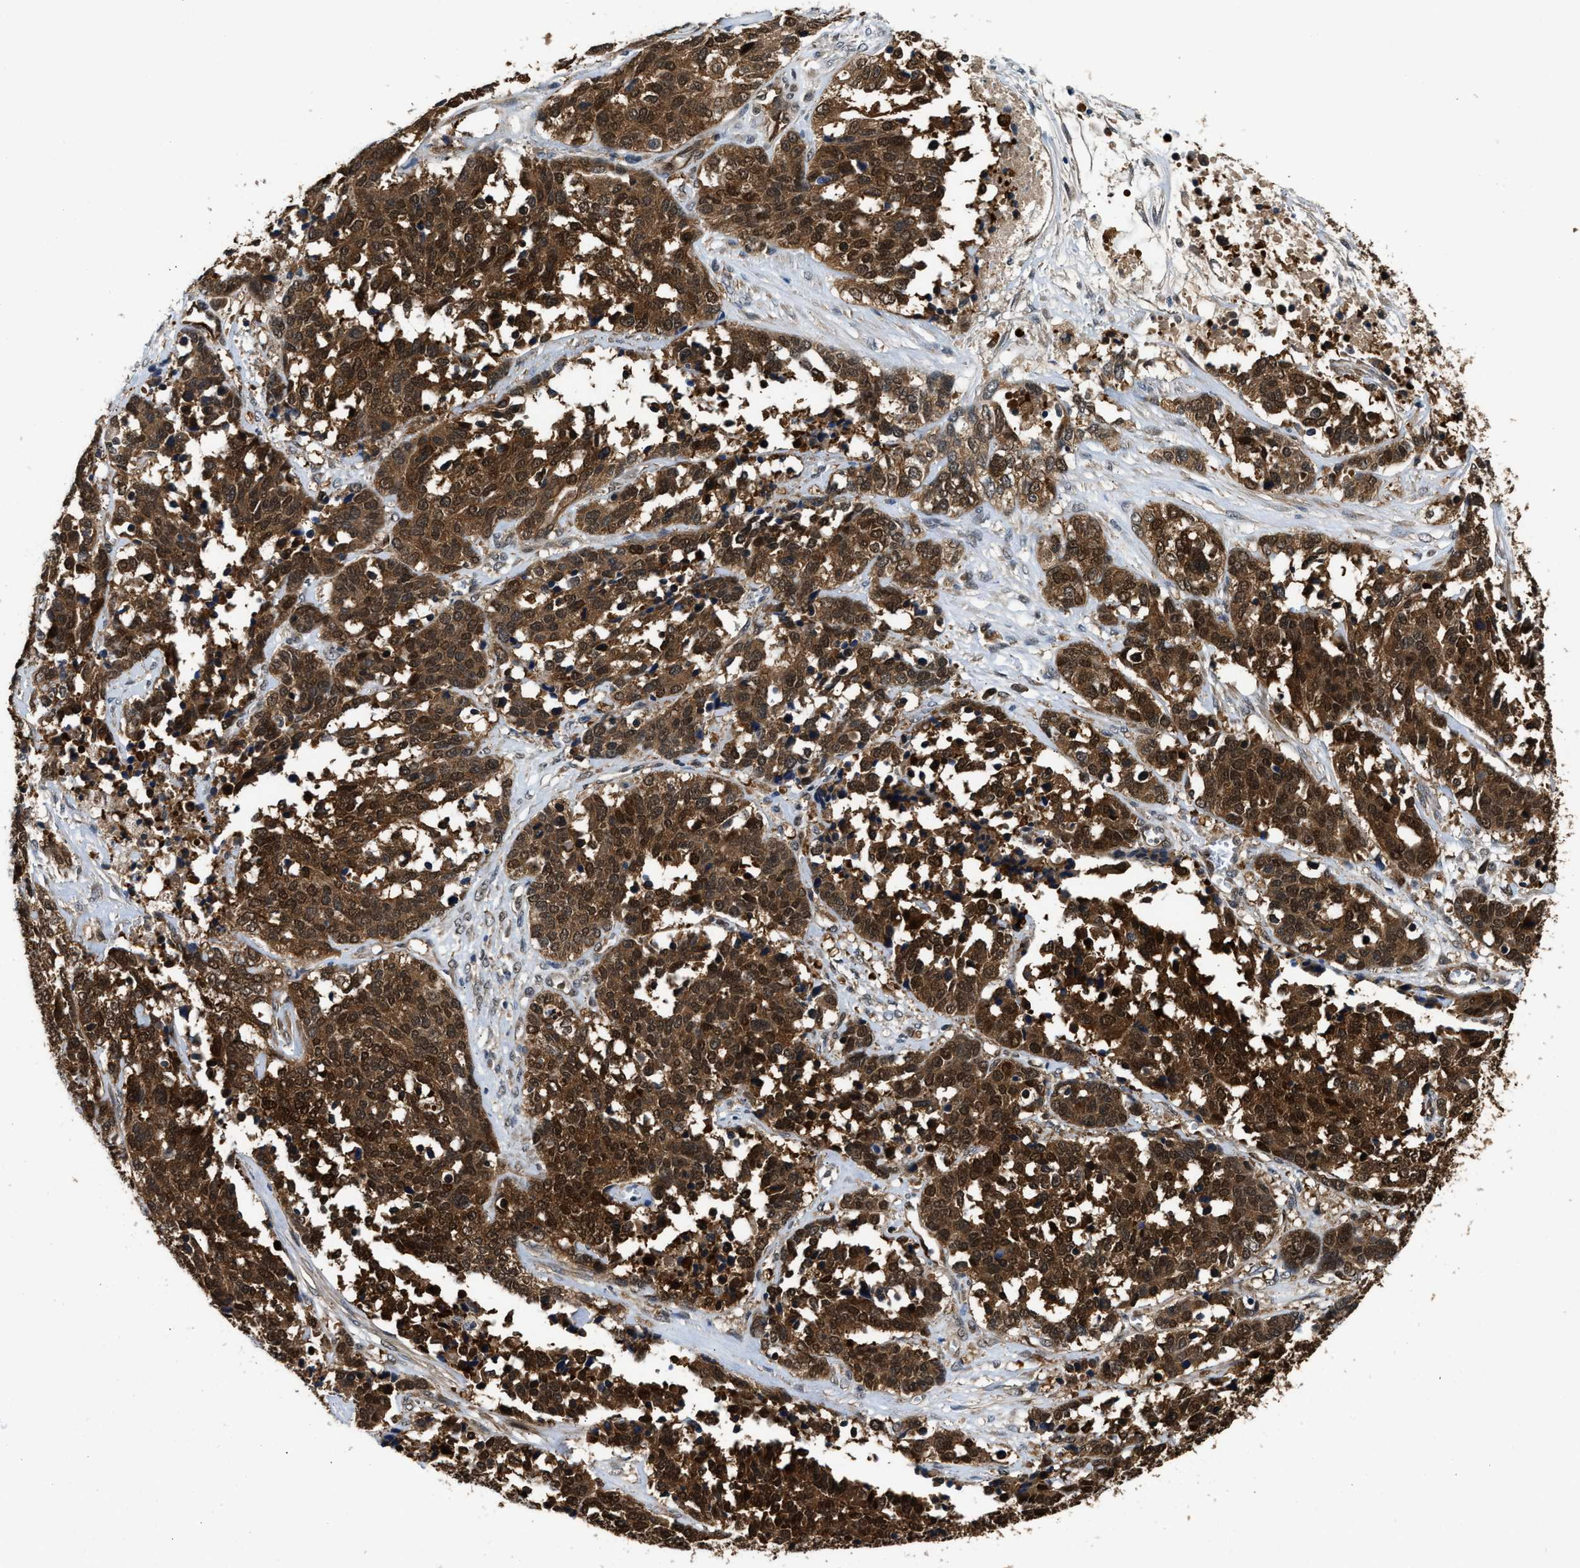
{"staining": {"intensity": "strong", "quantity": ">75%", "location": "cytoplasmic/membranous,nuclear"}, "tissue": "ovarian cancer", "cell_type": "Tumor cells", "image_type": "cancer", "snomed": [{"axis": "morphology", "description": "Cystadenocarcinoma, serous, NOS"}, {"axis": "topography", "description": "Ovary"}], "caption": "Immunohistochemistry (DAB (3,3'-diaminobenzidine)) staining of human ovarian serous cystadenocarcinoma exhibits strong cytoplasmic/membranous and nuclear protein expression in approximately >75% of tumor cells.", "gene": "PPA1", "patient": {"sex": "female", "age": 44}}